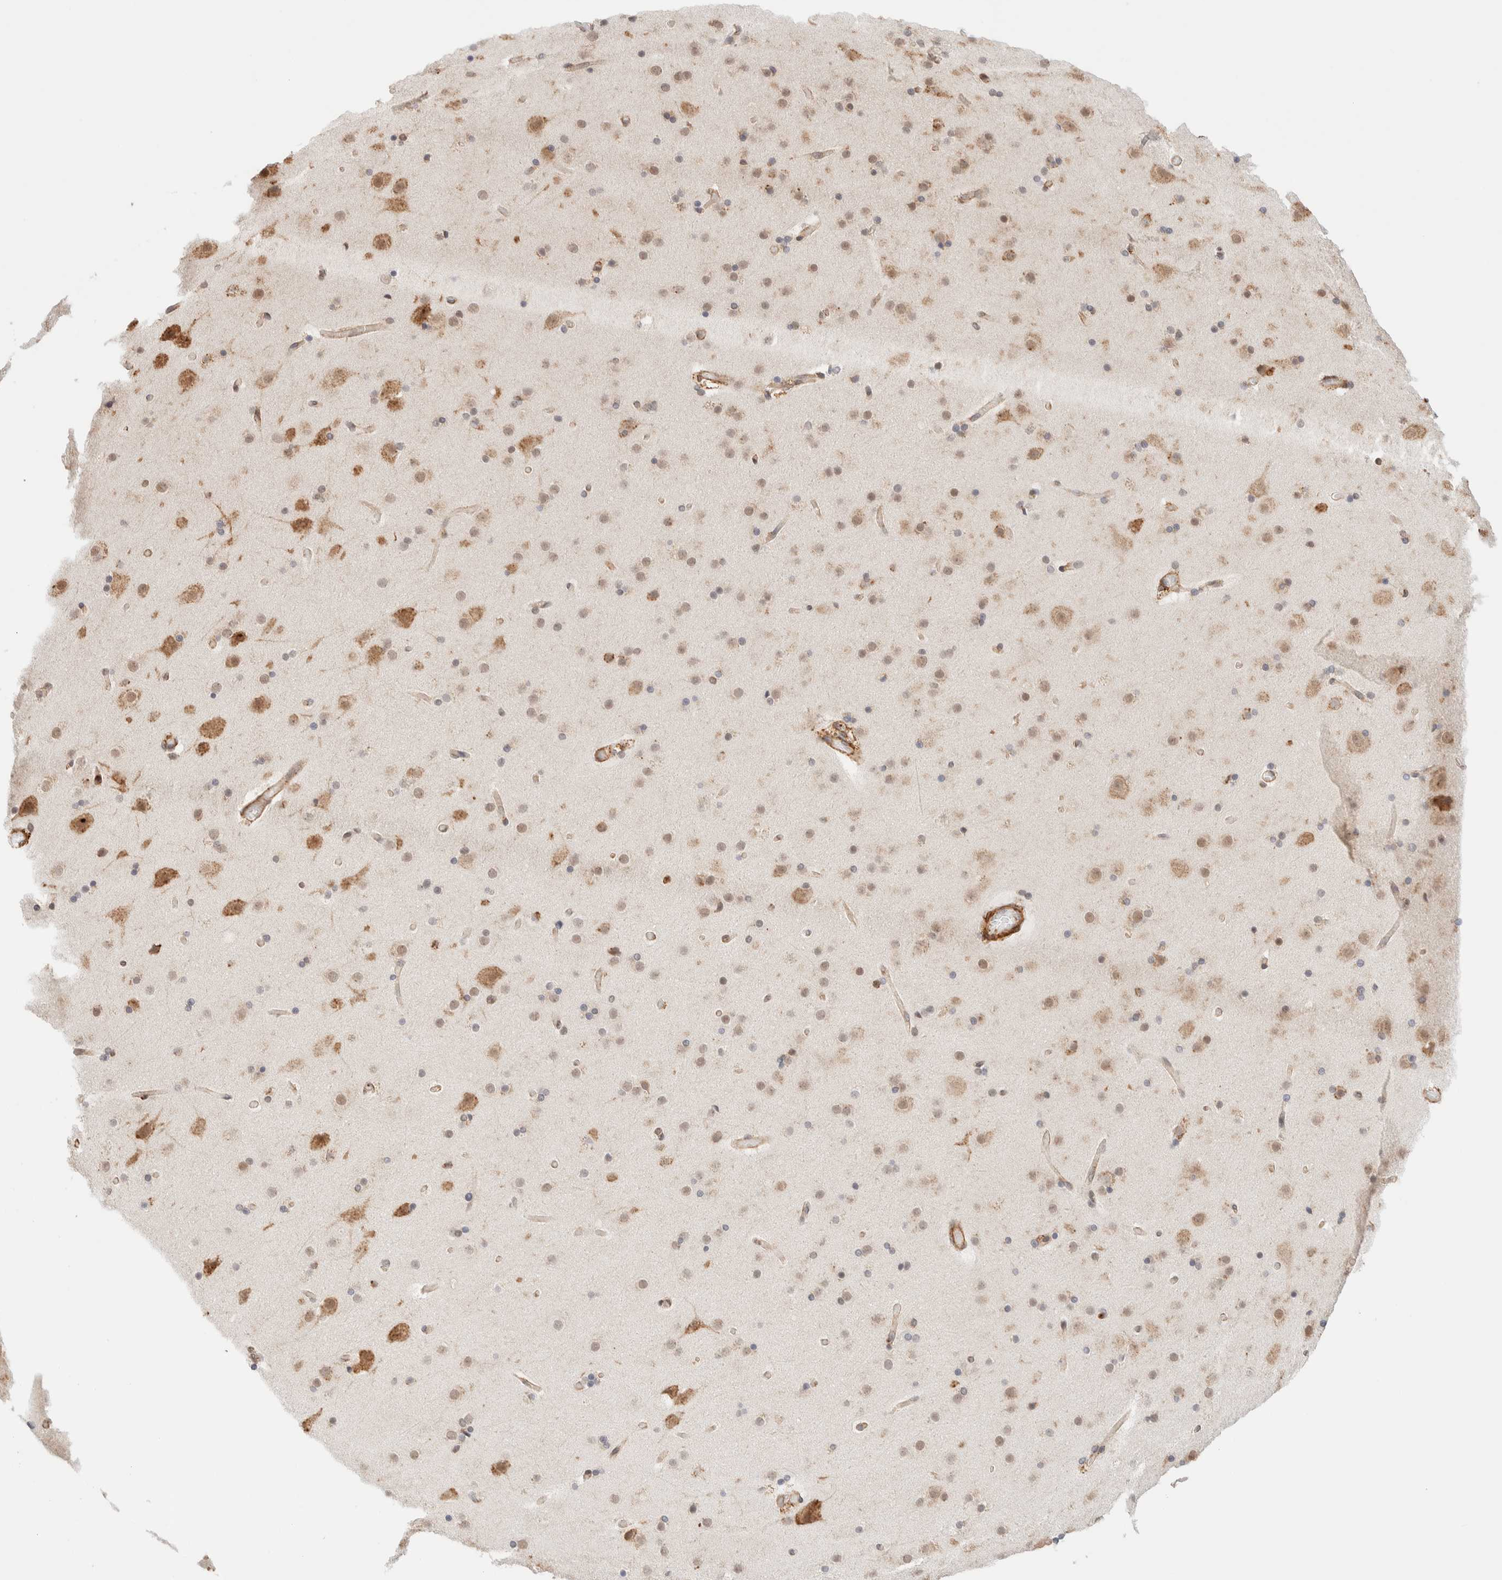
{"staining": {"intensity": "weak", "quantity": ">75%", "location": "cytoplasmic/membranous"}, "tissue": "cerebral cortex", "cell_type": "Endothelial cells", "image_type": "normal", "snomed": [{"axis": "morphology", "description": "Normal tissue, NOS"}, {"axis": "topography", "description": "Cerebral cortex"}], "caption": "IHC image of benign cerebral cortex: cerebral cortex stained using immunohistochemistry (IHC) reveals low levels of weak protein expression localized specifically in the cytoplasmic/membranous of endothelial cells, appearing as a cytoplasmic/membranous brown color.", "gene": "INTS1", "patient": {"sex": "male", "age": 57}}